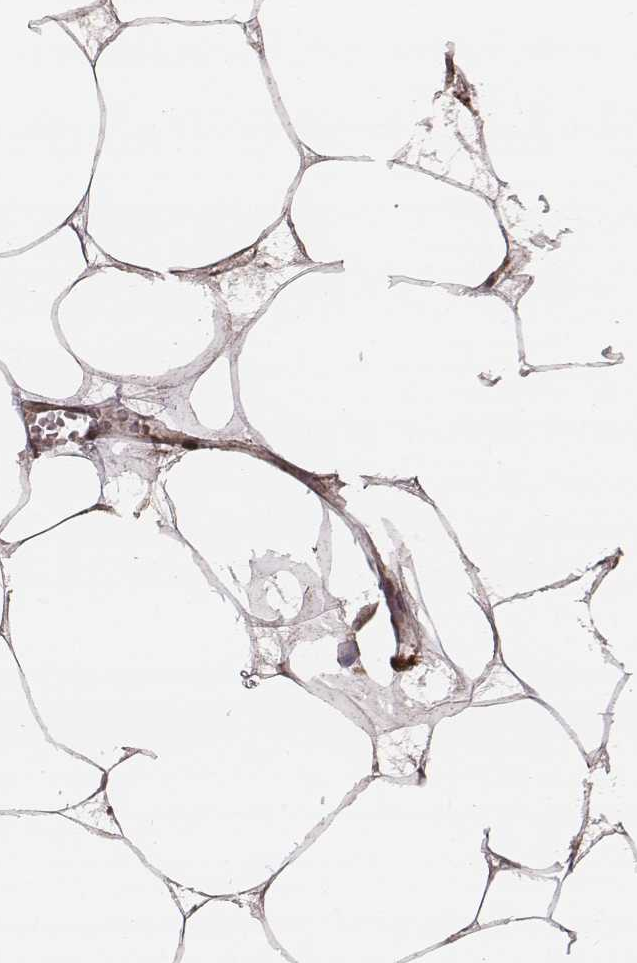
{"staining": {"intensity": "negative", "quantity": "none", "location": "none"}, "tissue": "breast", "cell_type": "Adipocytes", "image_type": "normal", "snomed": [{"axis": "morphology", "description": "Normal tissue, NOS"}, {"axis": "topography", "description": "Breast"}], "caption": "DAB immunohistochemical staining of benign breast demonstrates no significant staining in adipocytes.", "gene": "ZDHHC21", "patient": {"sex": "female", "age": 45}}